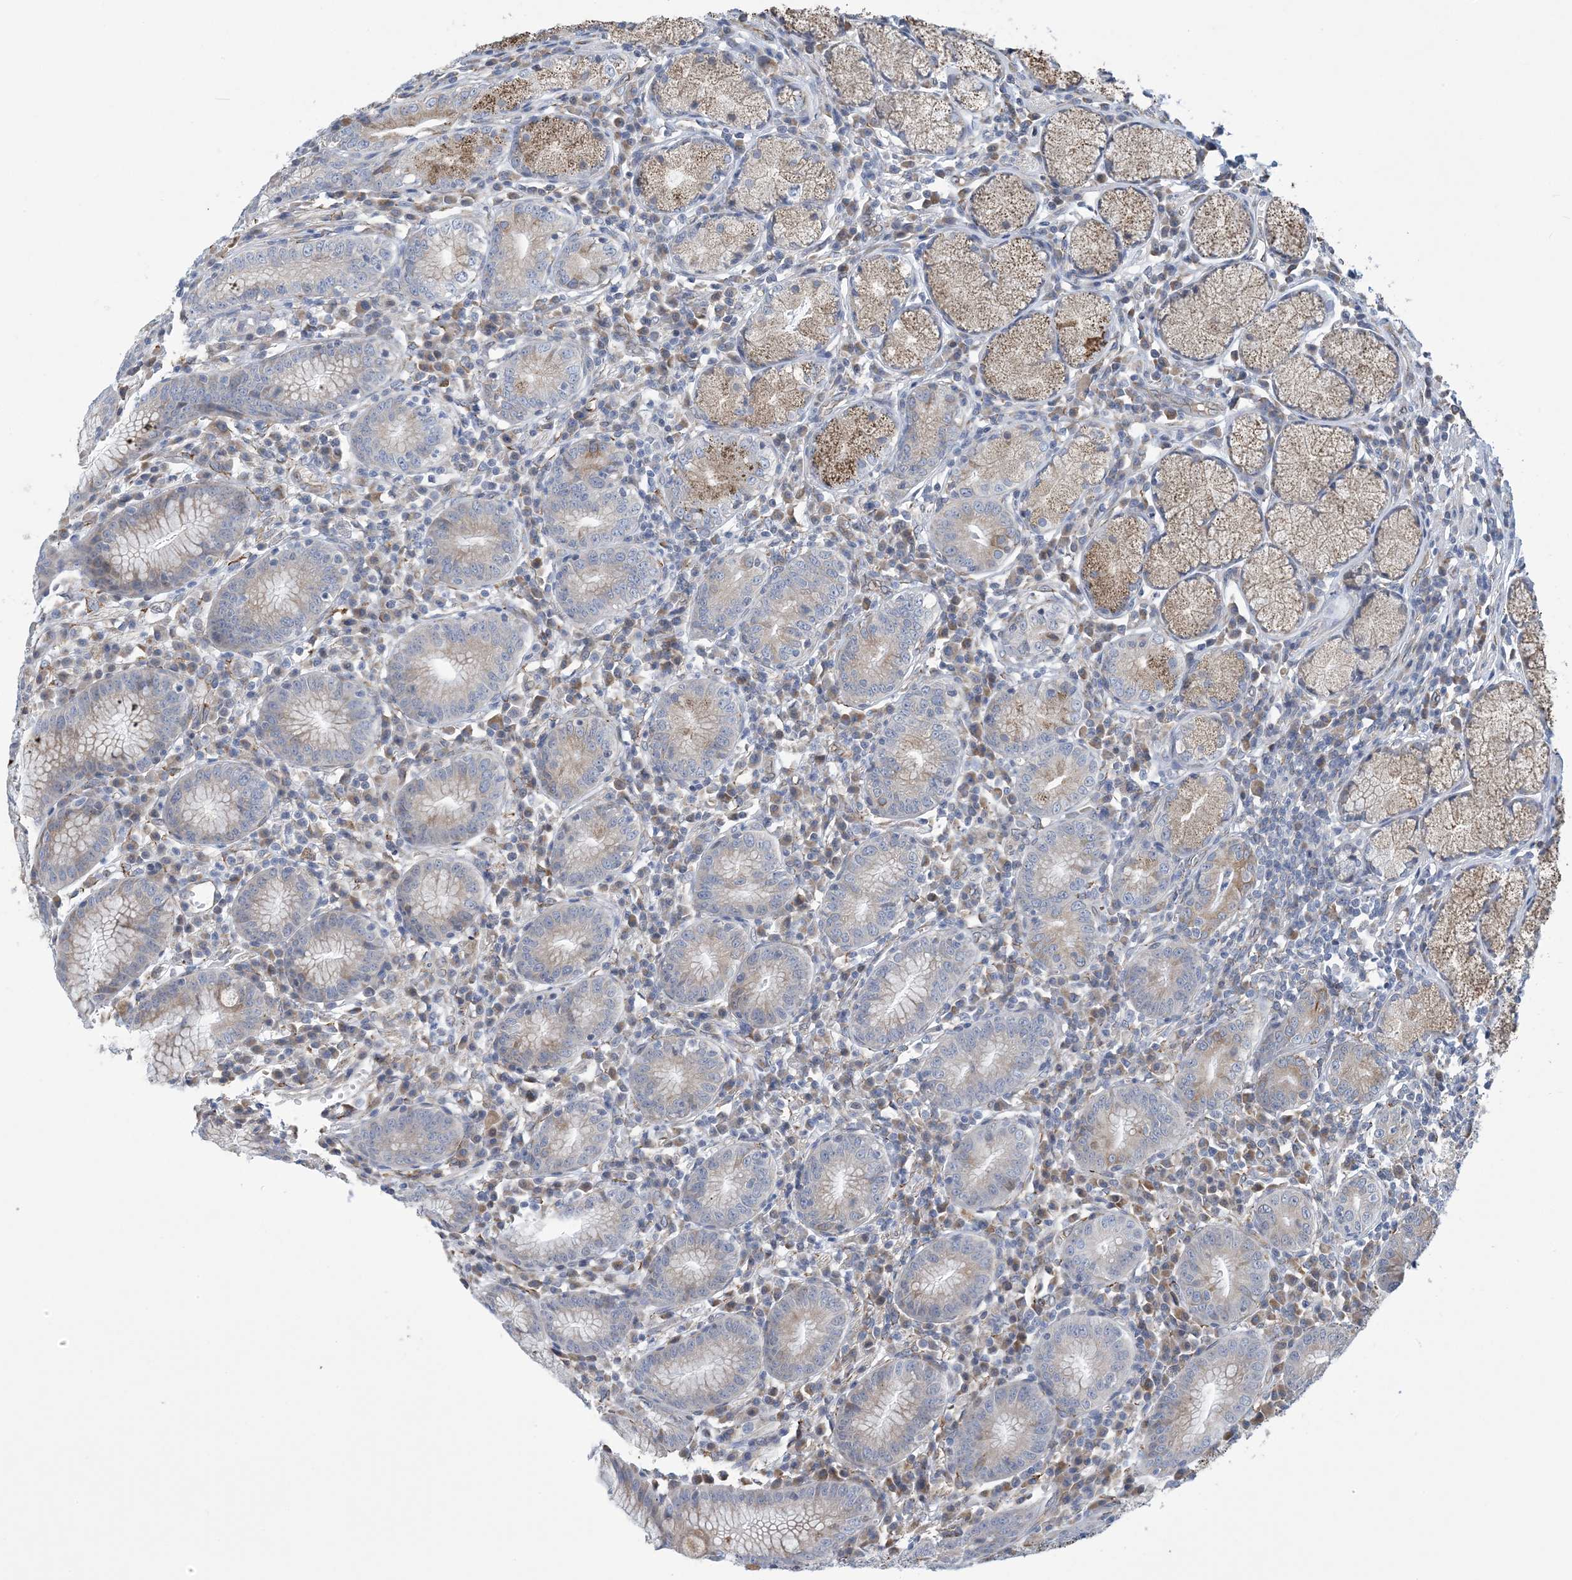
{"staining": {"intensity": "moderate", "quantity": "<25%", "location": "cytoplasmic/membranous"}, "tissue": "stomach", "cell_type": "Glandular cells", "image_type": "normal", "snomed": [{"axis": "morphology", "description": "Normal tissue, NOS"}, {"axis": "topography", "description": "Stomach"}], "caption": "The immunohistochemical stain labels moderate cytoplasmic/membranous staining in glandular cells of benign stomach.", "gene": "CCDC14", "patient": {"sex": "male", "age": 55}}